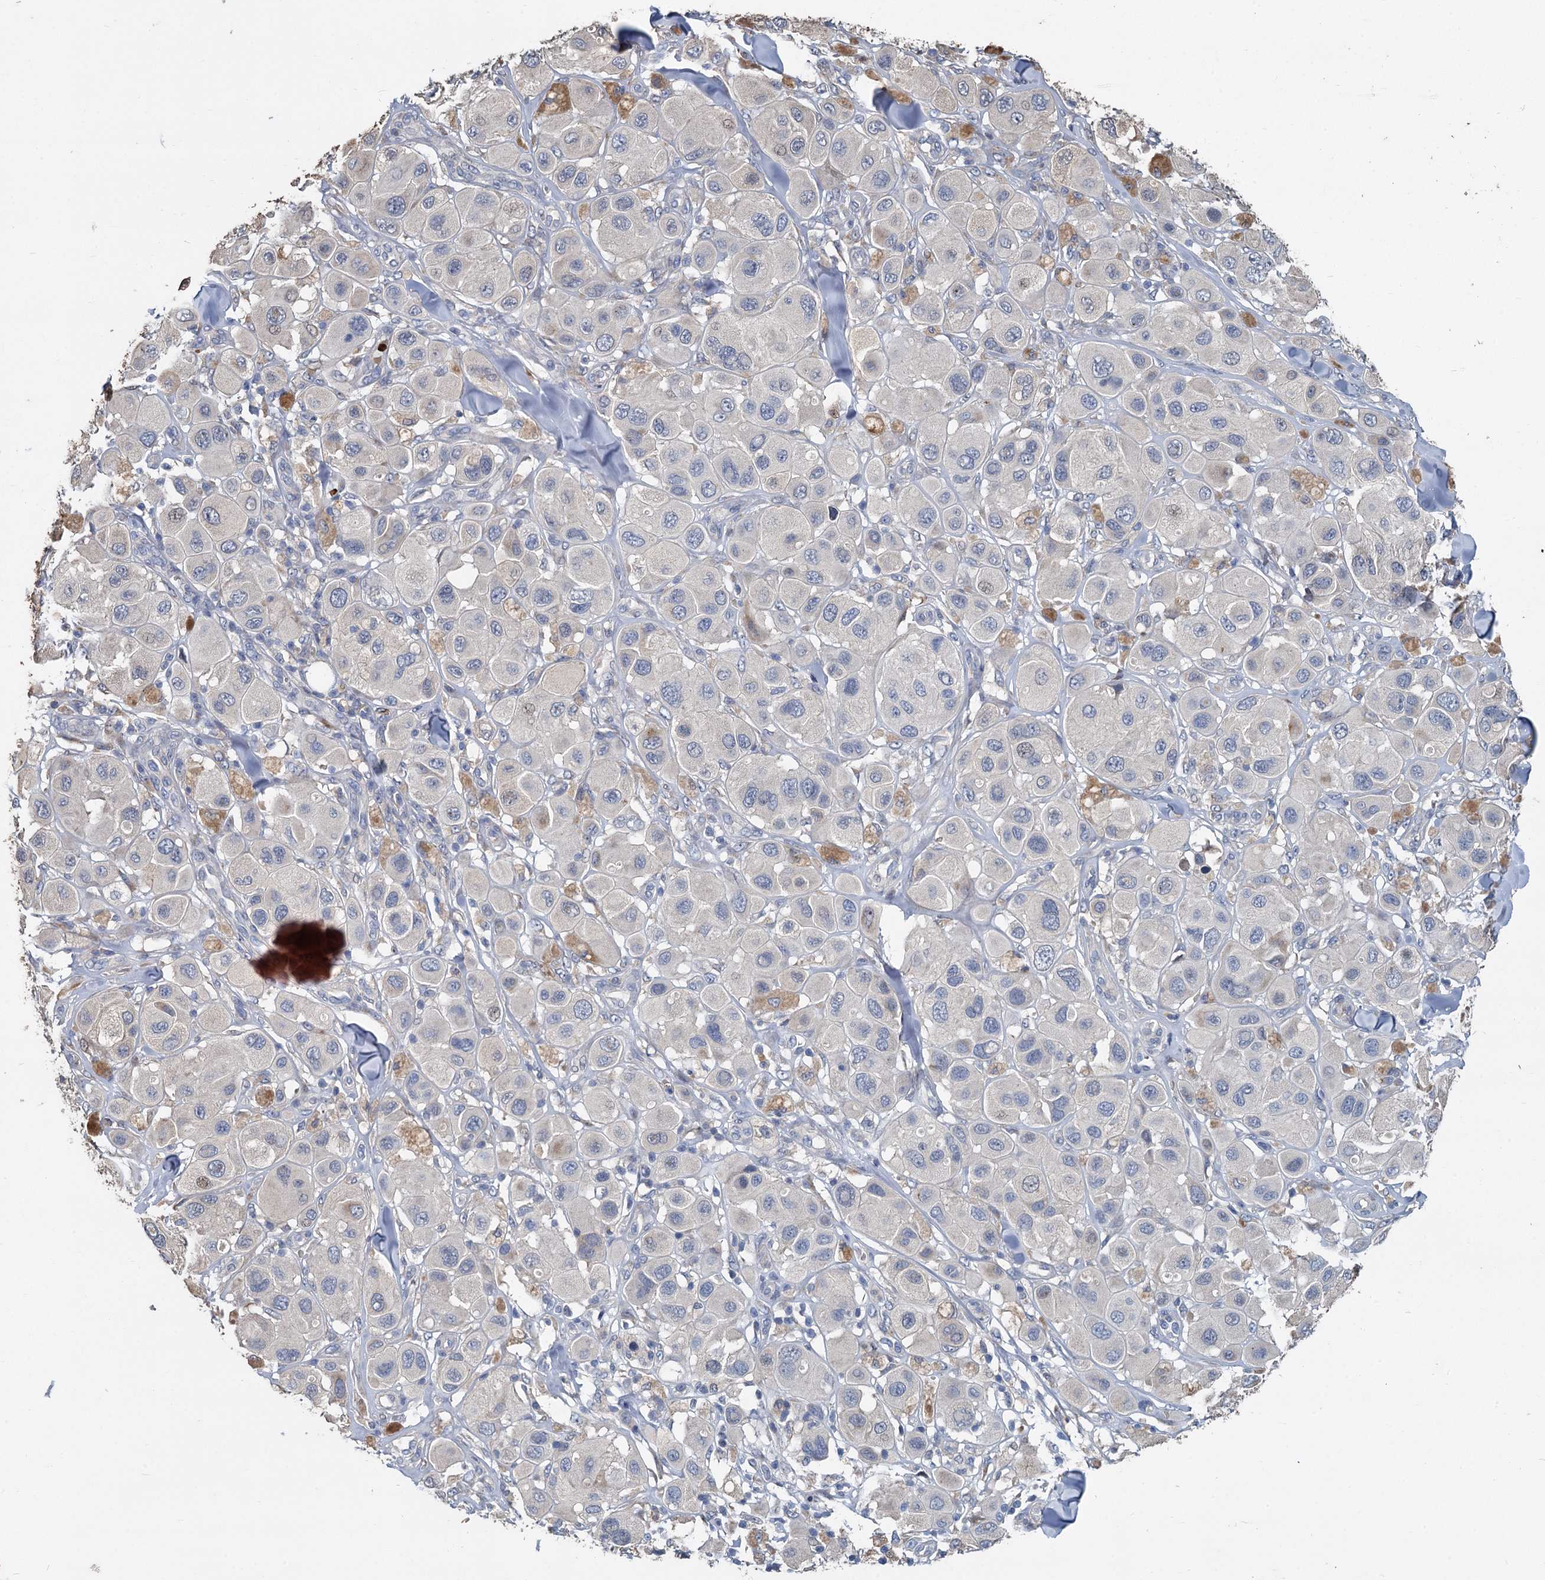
{"staining": {"intensity": "negative", "quantity": "none", "location": "none"}, "tissue": "melanoma", "cell_type": "Tumor cells", "image_type": "cancer", "snomed": [{"axis": "morphology", "description": "Malignant melanoma, Metastatic site"}, {"axis": "topography", "description": "Skin"}], "caption": "An image of human malignant melanoma (metastatic site) is negative for staining in tumor cells. (DAB immunohistochemistry (IHC) with hematoxylin counter stain).", "gene": "TCTN2", "patient": {"sex": "male", "age": 41}}